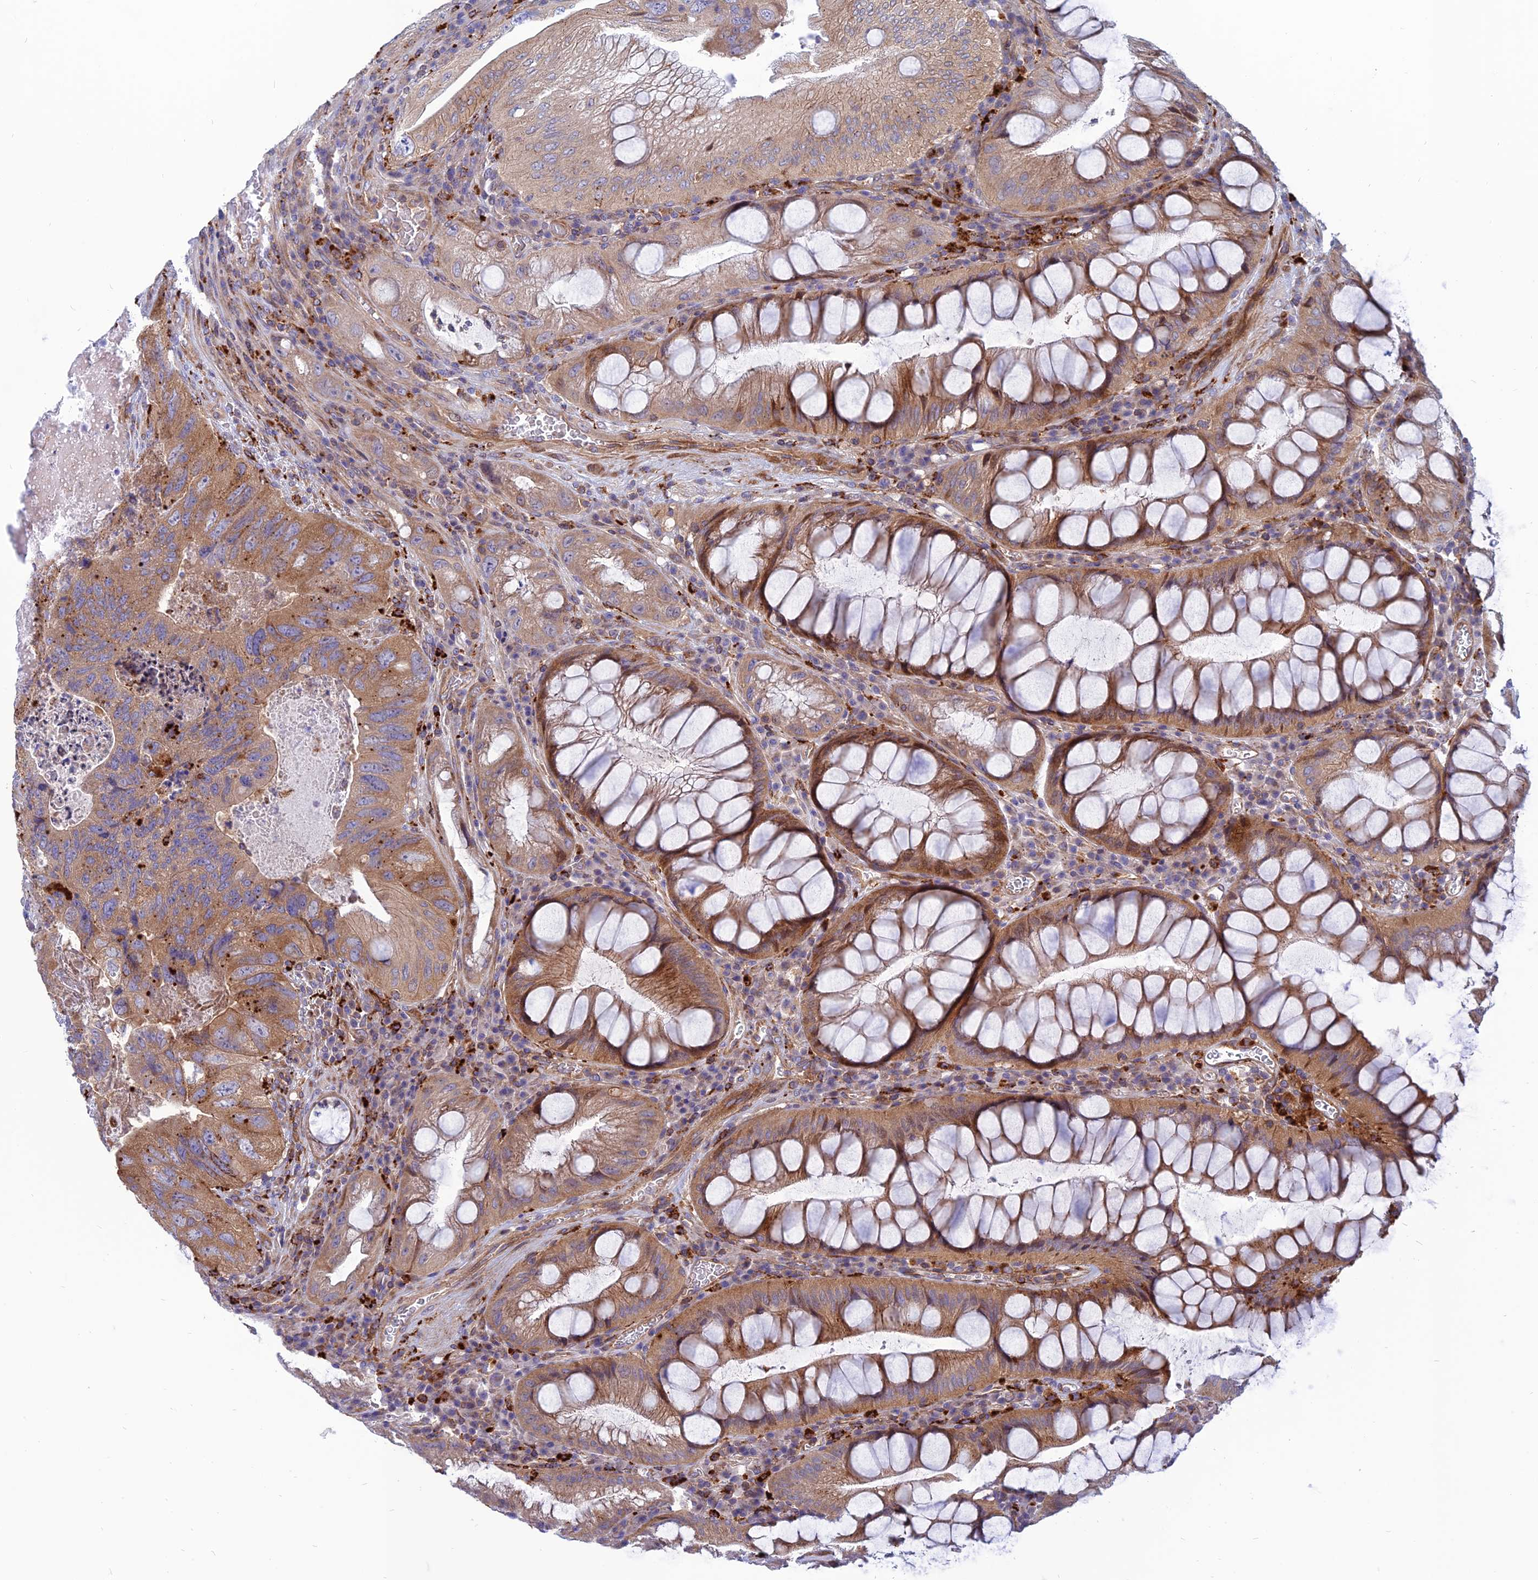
{"staining": {"intensity": "moderate", "quantity": "<25%", "location": "cytoplasmic/membranous"}, "tissue": "colorectal cancer", "cell_type": "Tumor cells", "image_type": "cancer", "snomed": [{"axis": "morphology", "description": "Adenocarcinoma, NOS"}, {"axis": "topography", "description": "Rectum"}], "caption": "Brown immunohistochemical staining in human colorectal cancer displays moderate cytoplasmic/membranous staining in about <25% of tumor cells.", "gene": "PHKA2", "patient": {"sex": "male", "age": 63}}